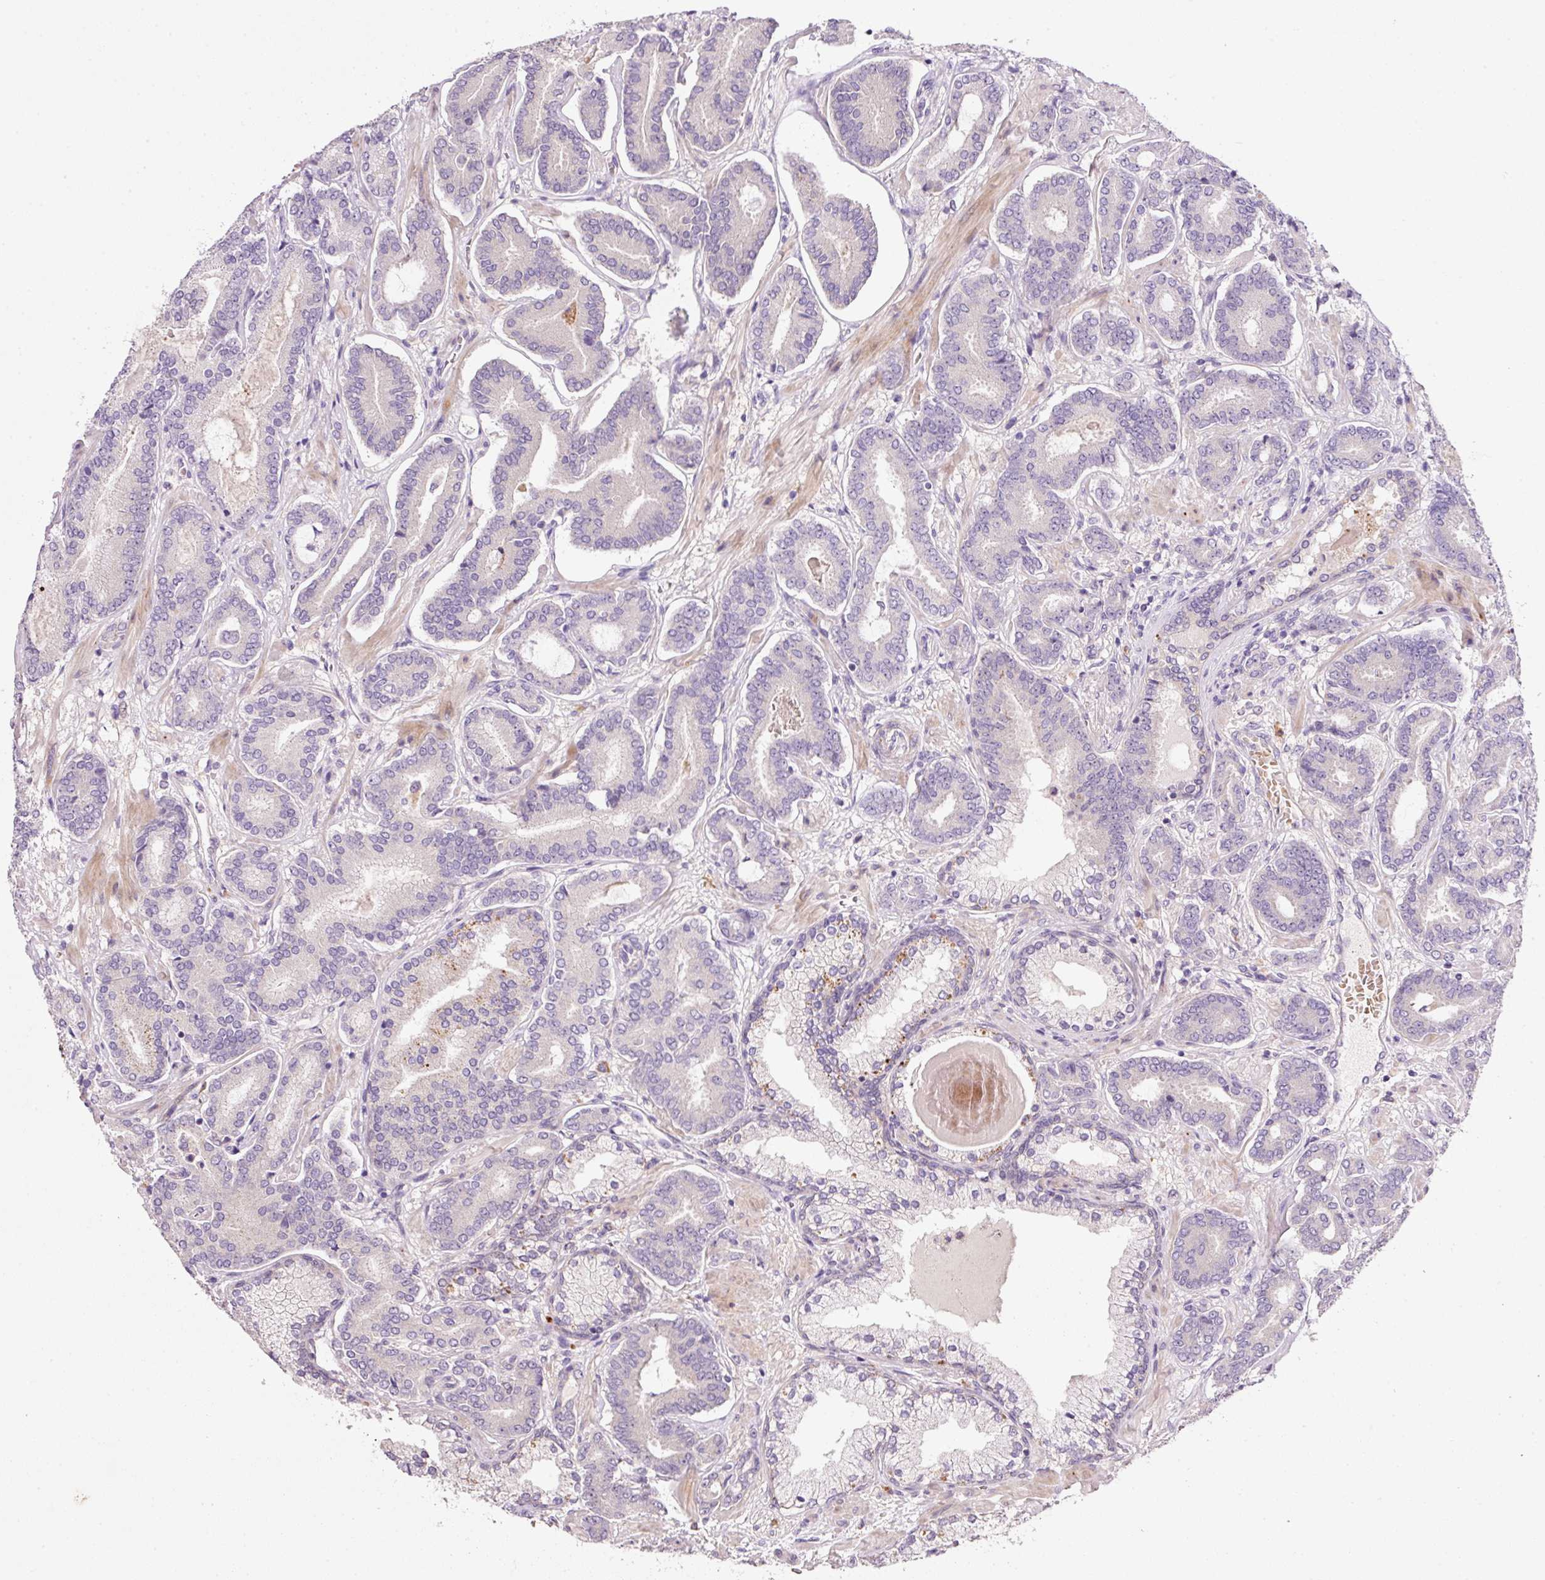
{"staining": {"intensity": "negative", "quantity": "none", "location": "none"}, "tissue": "prostate cancer", "cell_type": "Tumor cells", "image_type": "cancer", "snomed": [{"axis": "morphology", "description": "Adenocarcinoma, Low grade"}, {"axis": "topography", "description": "Prostate and seminal vesicle, NOS"}], "caption": "High magnification brightfield microscopy of prostate low-grade adenocarcinoma stained with DAB (brown) and counterstained with hematoxylin (blue): tumor cells show no significant expression.", "gene": "TENT5C", "patient": {"sex": "male", "age": 61}}